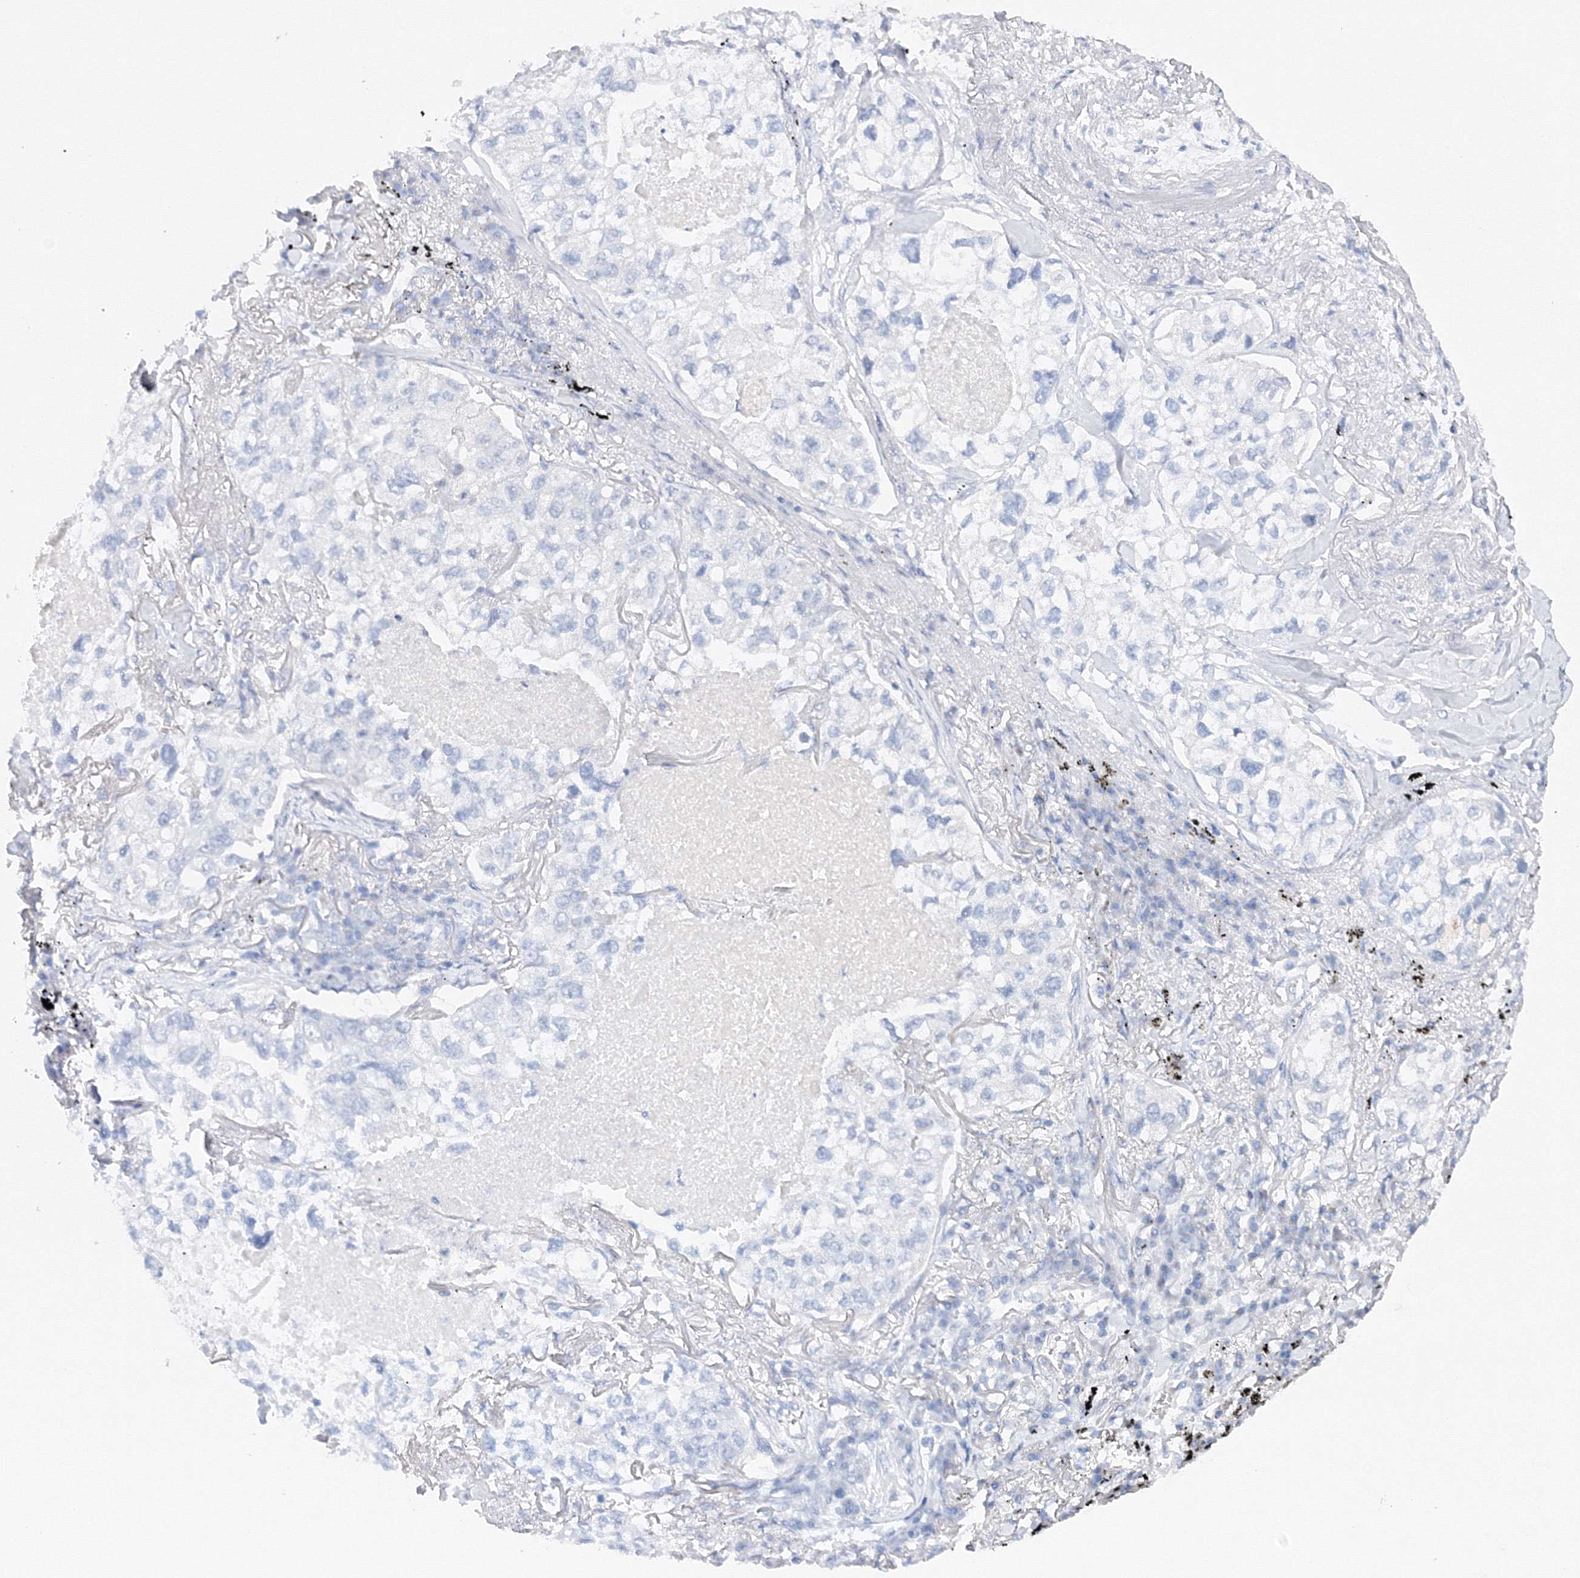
{"staining": {"intensity": "negative", "quantity": "none", "location": "none"}, "tissue": "lung cancer", "cell_type": "Tumor cells", "image_type": "cancer", "snomed": [{"axis": "morphology", "description": "Adenocarcinoma, NOS"}, {"axis": "topography", "description": "Lung"}], "caption": "Image shows no significant protein staining in tumor cells of adenocarcinoma (lung).", "gene": "TAMM41", "patient": {"sex": "male", "age": 65}}